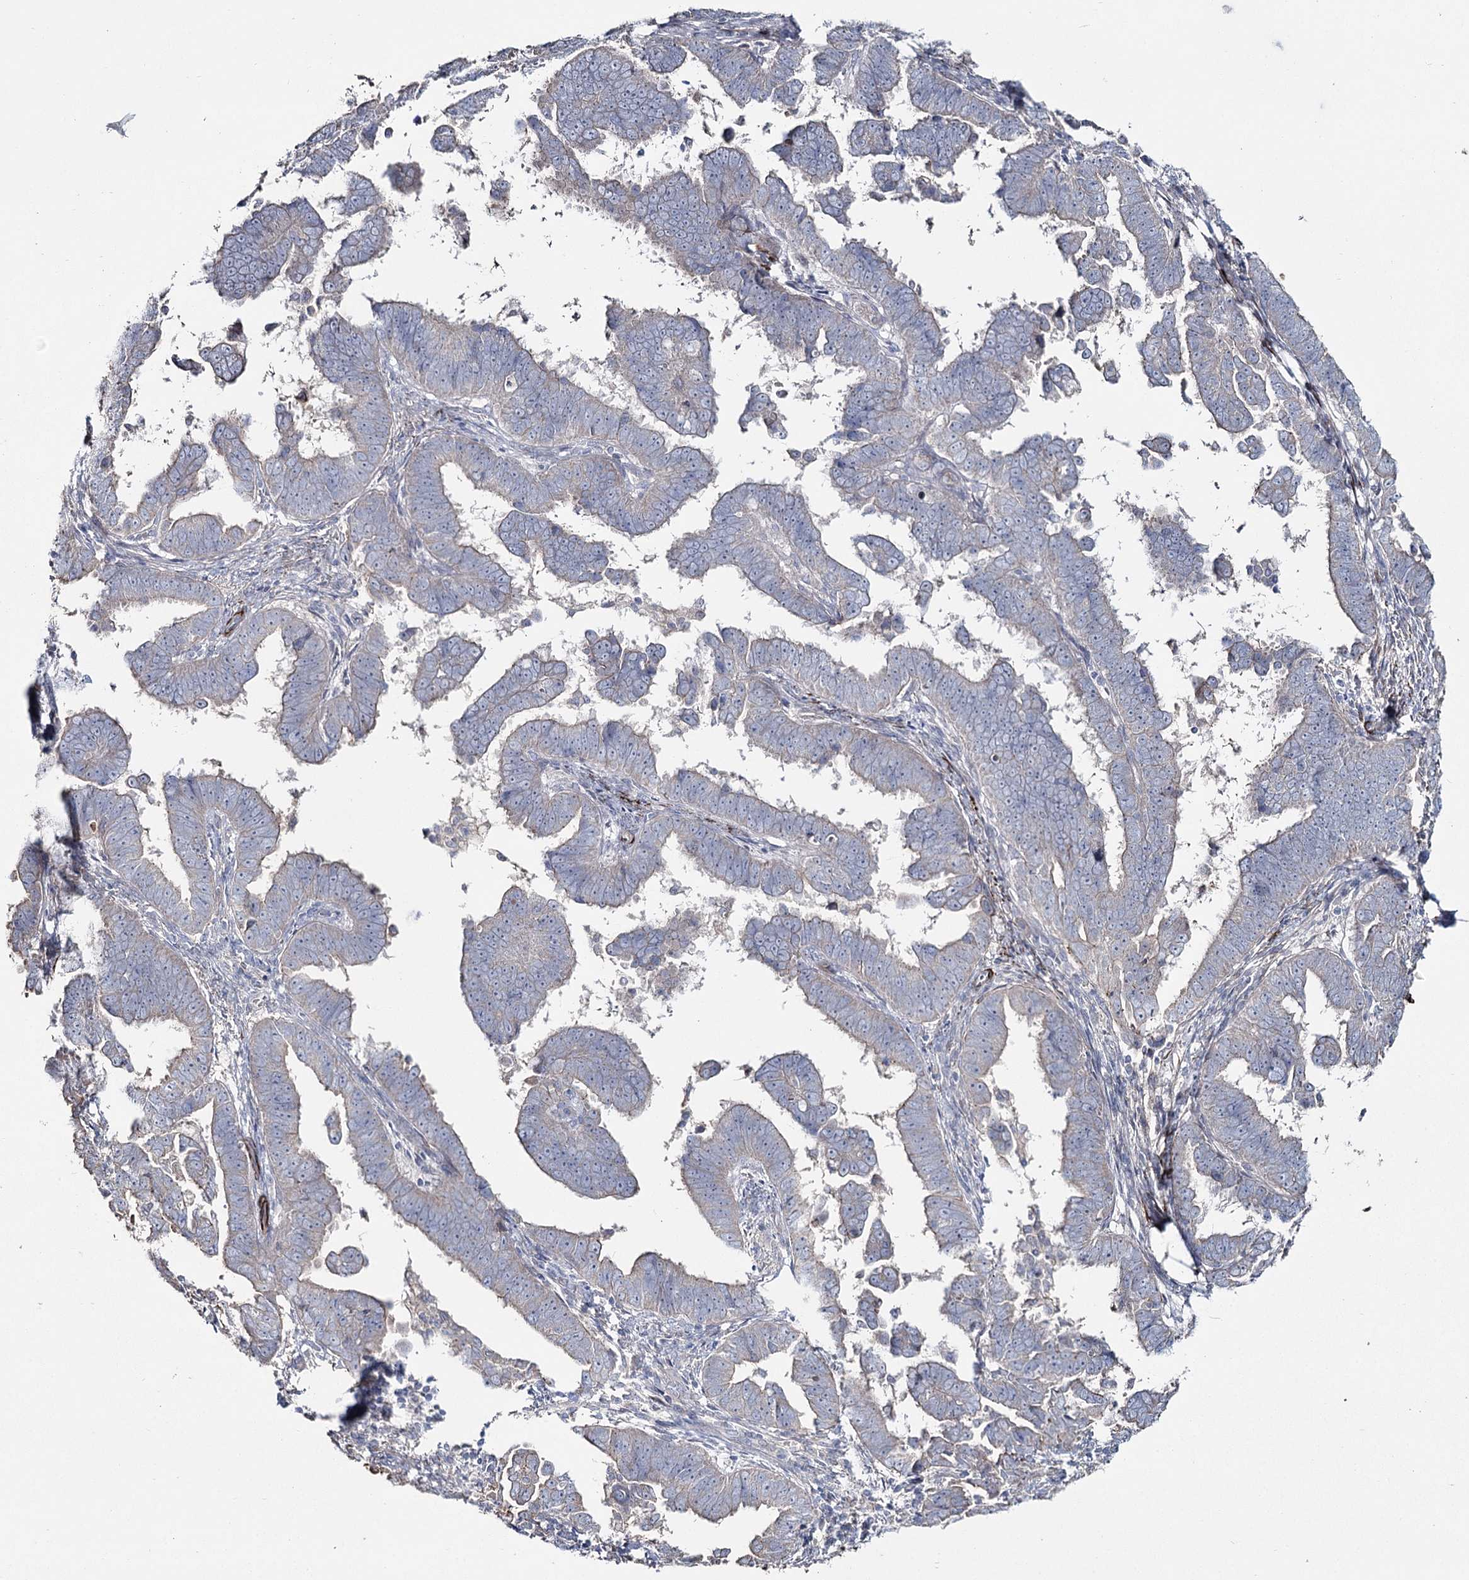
{"staining": {"intensity": "moderate", "quantity": "<25%", "location": "cytoplasmic/membranous"}, "tissue": "endometrial cancer", "cell_type": "Tumor cells", "image_type": "cancer", "snomed": [{"axis": "morphology", "description": "Adenocarcinoma, NOS"}, {"axis": "topography", "description": "Endometrium"}], "caption": "Immunohistochemical staining of adenocarcinoma (endometrial) displays low levels of moderate cytoplasmic/membranous staining in about <25% of tumor cells.", "gene": "SUMF1", "patient": {"sex": "female", "age": 75}}